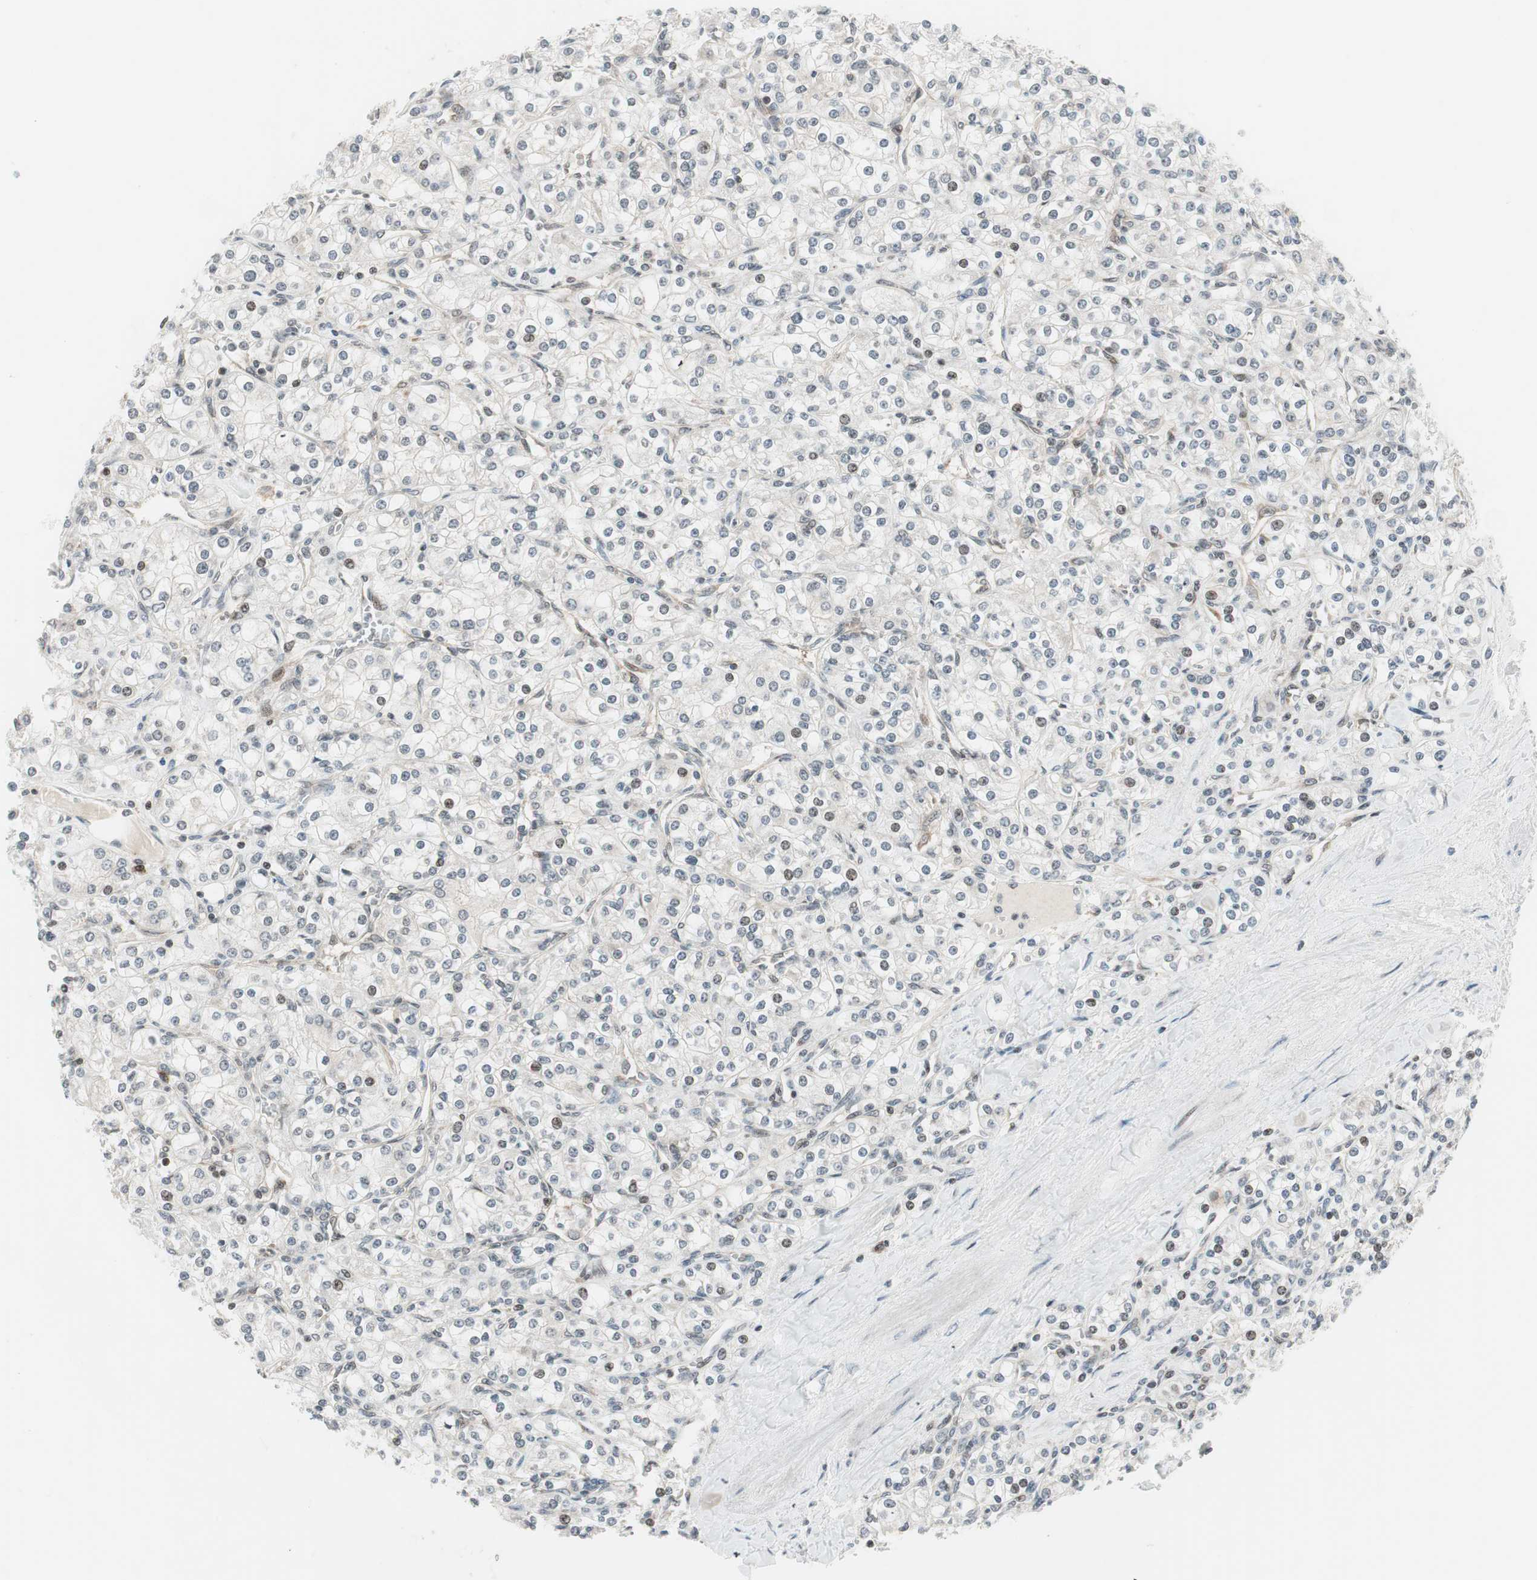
{"staining": {"intensity": "weak", "quantity": "<25%", "location": "nuclear"}, "tissue": "renal cancer", "cell_type": "Tumor cells", "image_type": "cancer", "snomed": [{"axis": "morphology", "description": "Adenocarcinoma, NOS"}, {"axis": "topography", "description": "Kidney"}], "caption": "DAB immunohistochemical staining of adenocarcinoma (renal) shows no significant staining in tumor cells. (IHC, brightfield microscopy, high magnification).", "gene": "TPT1", "patient": {"sex": "male", "age": 77}}